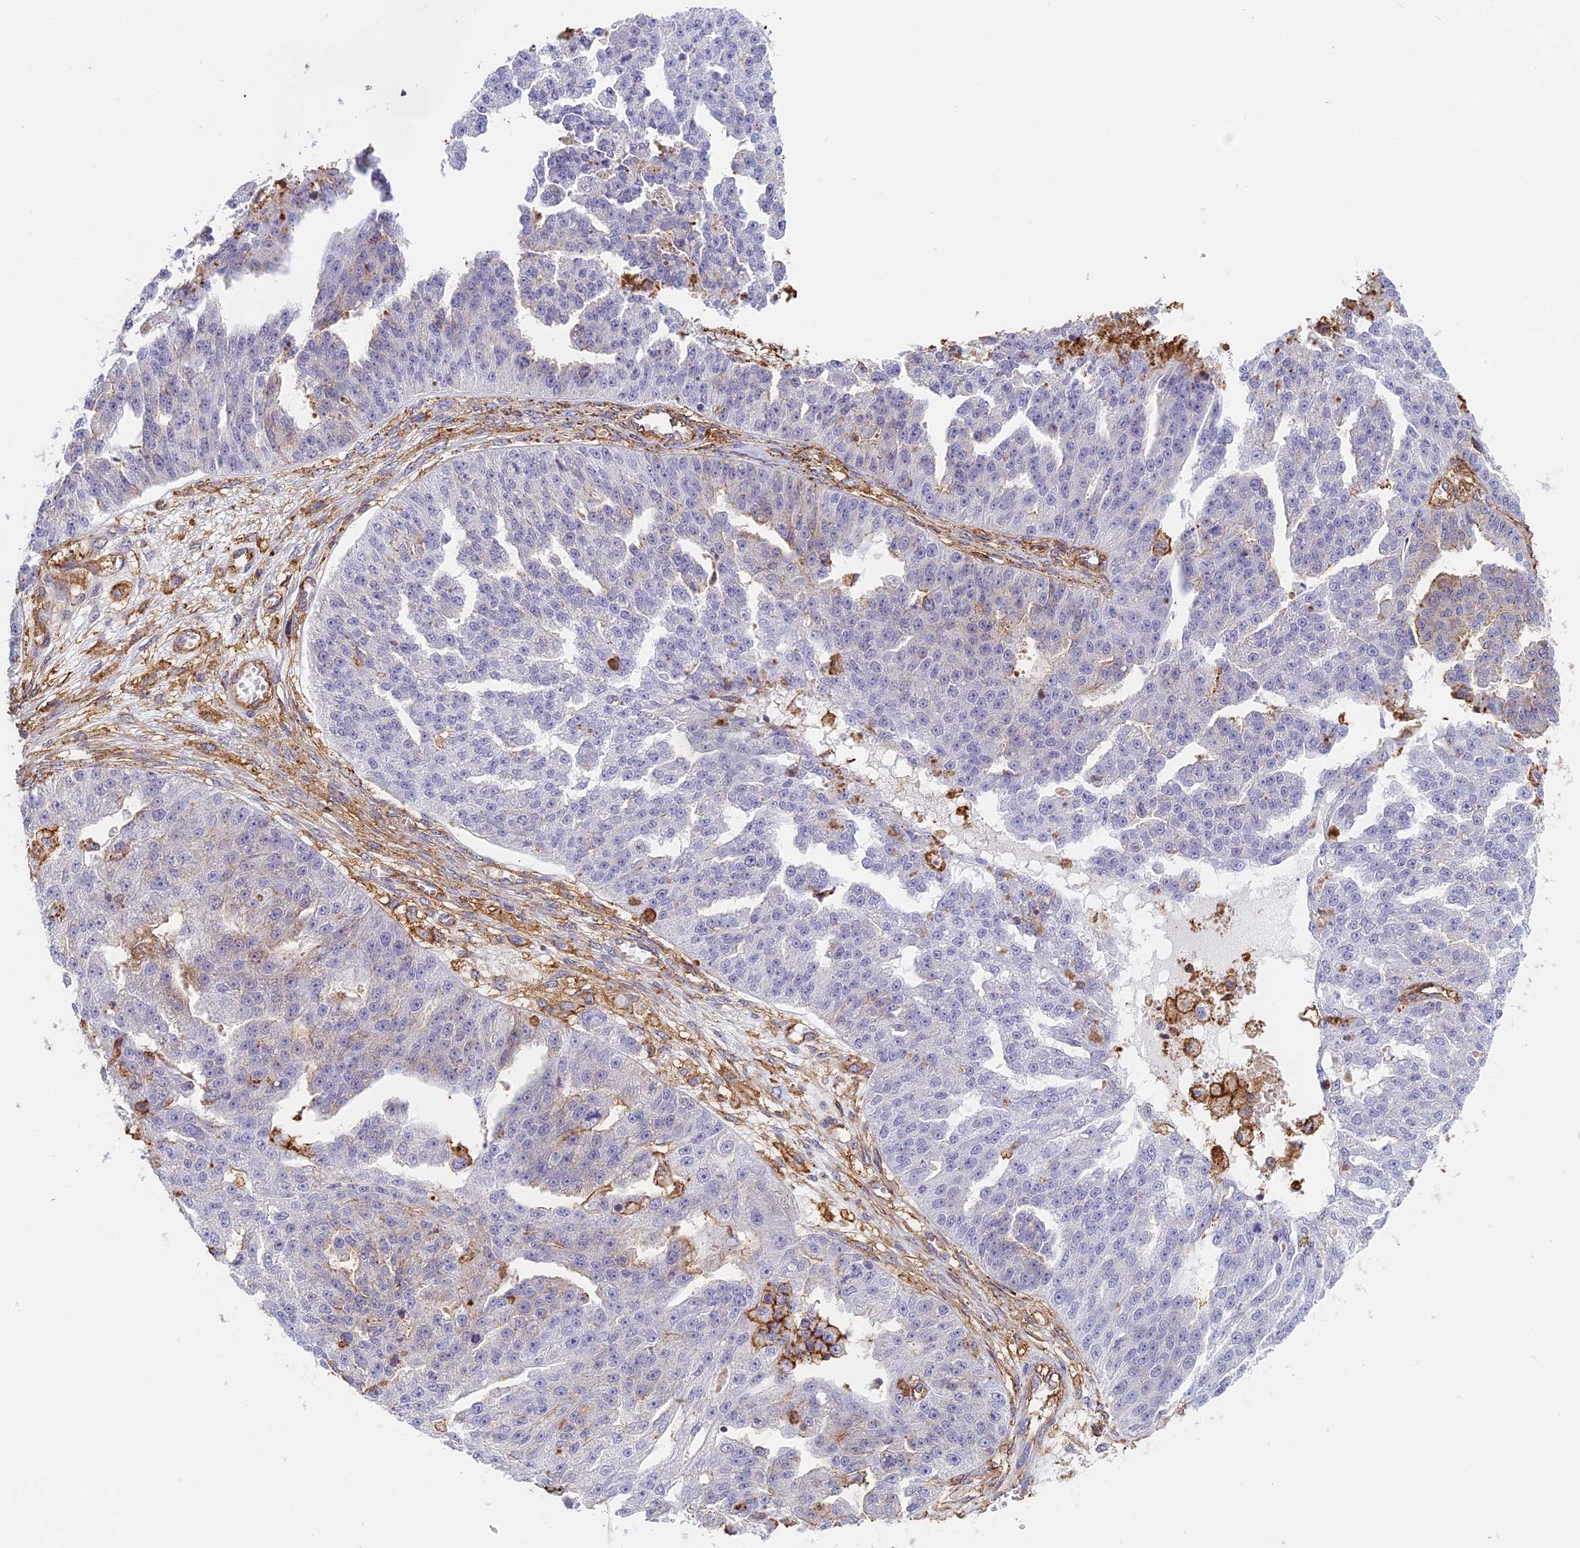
{"staining": {"intensity": "negative", "quantity": "none", "location": "none"}, "tissue": "ovarian cancer", "cell_type": "Tumor cells", "image_type": "cancer", "snomed": [{"axis": "morphology", "description": "Cystadenocarcinoma, serous, NOS"}, {"axis": "topography", "description": "Ovary"}], "caption": "There is no significant expression in tumor cells of ovarian cancer.", "gene": "TMEM255B", "patient": {"sex": "female", "age": 58}}